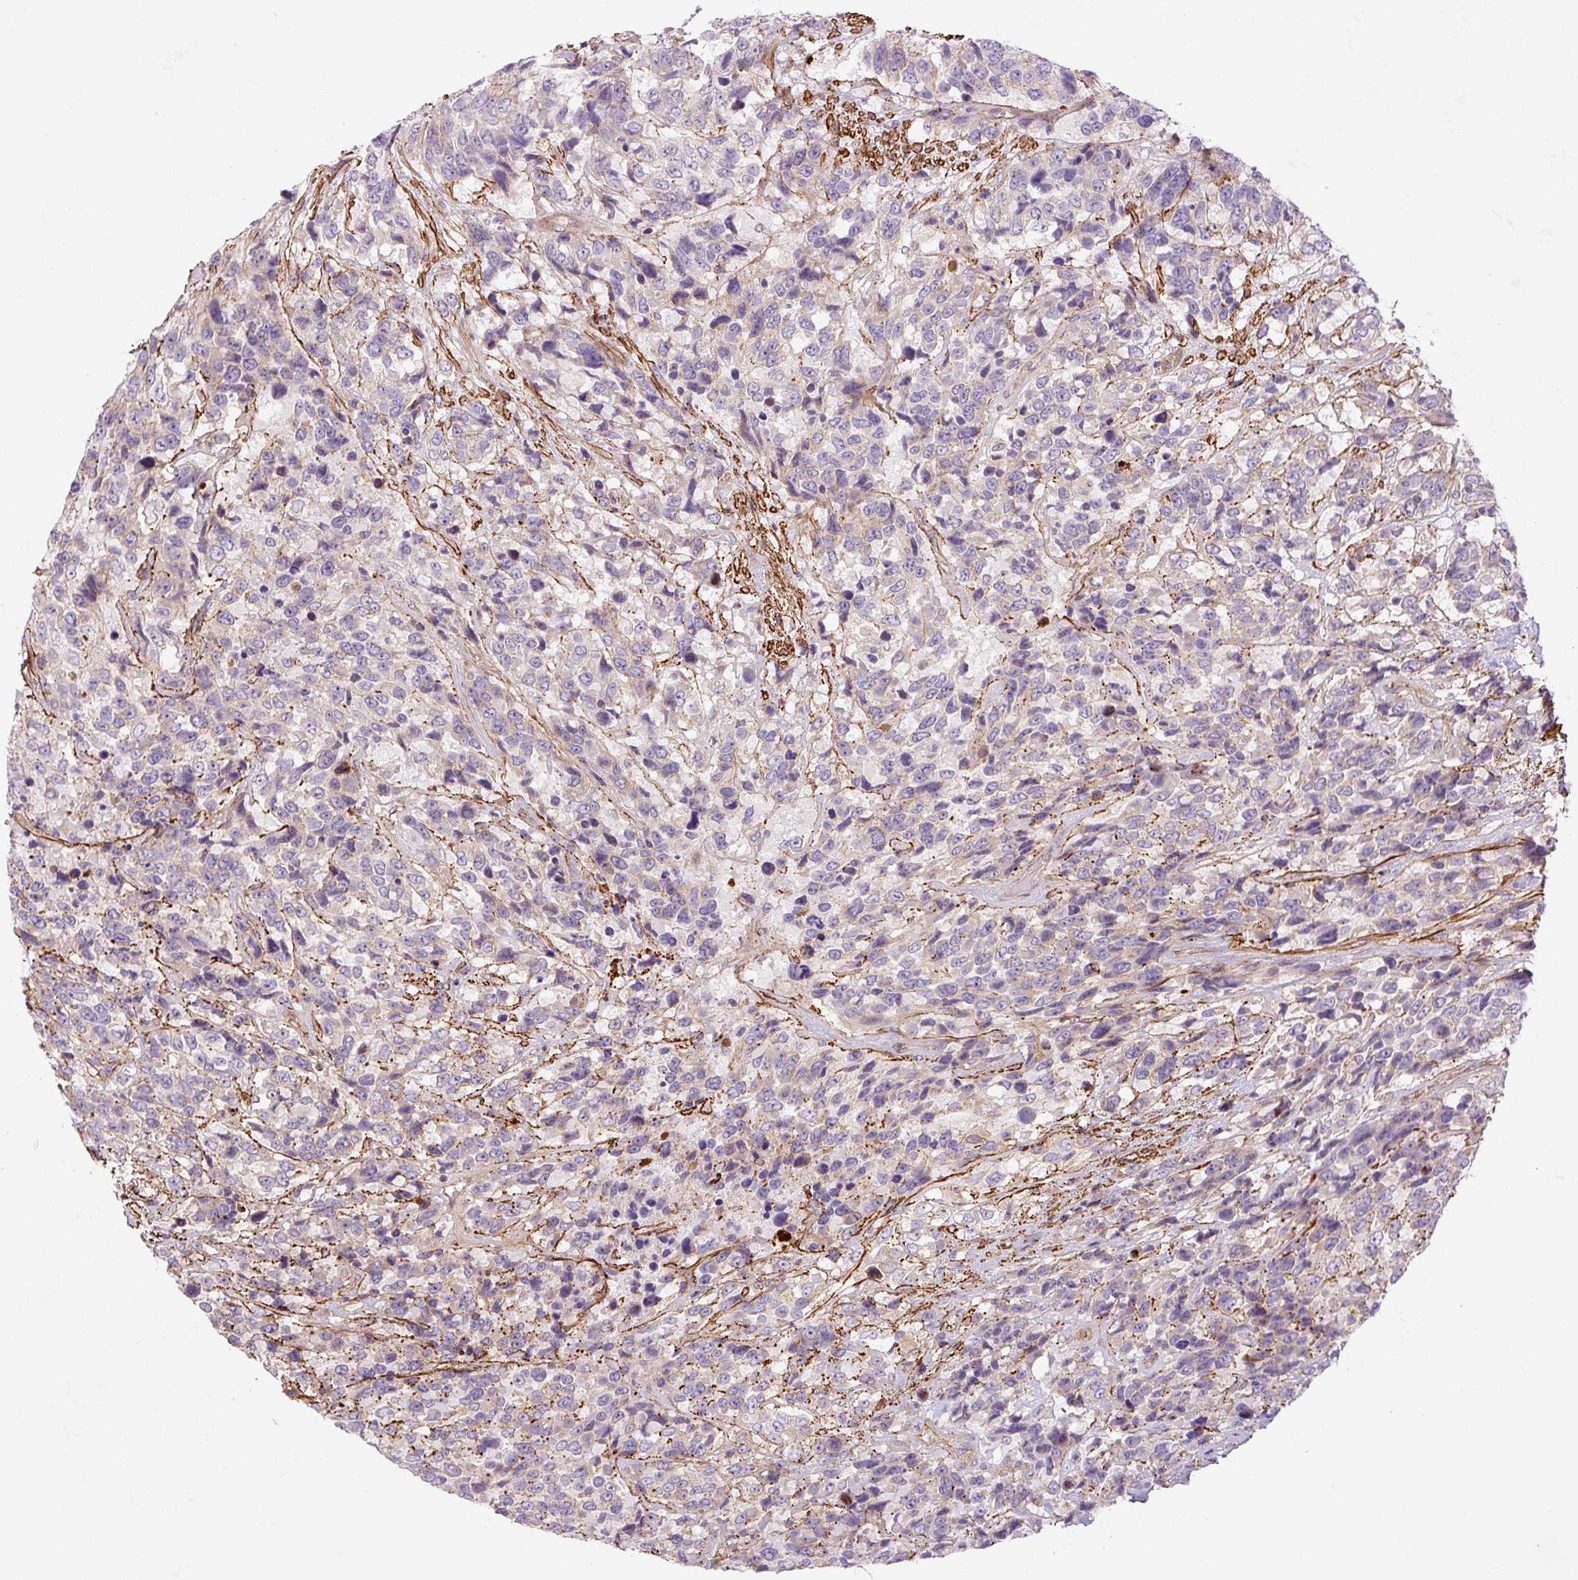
{"staining": {"intensity": "negative", "quantity": "none", "location": "none"}, "tissue": "urothelial cancer", "cell_type": "Tumor cells", "image_type": "cancer", "snomed": [{"axis": "morphology", "description": "Urothelial carcinoma, High grade"}, {"axis": "topography", "description": "Urinary bladder"}], "caption": "Immunohistochemistry of urothelial cancer demonstrates no staining in tumor cells.", "gene": "CCNI2", "patient": {"sex": "female", "age": 70}}